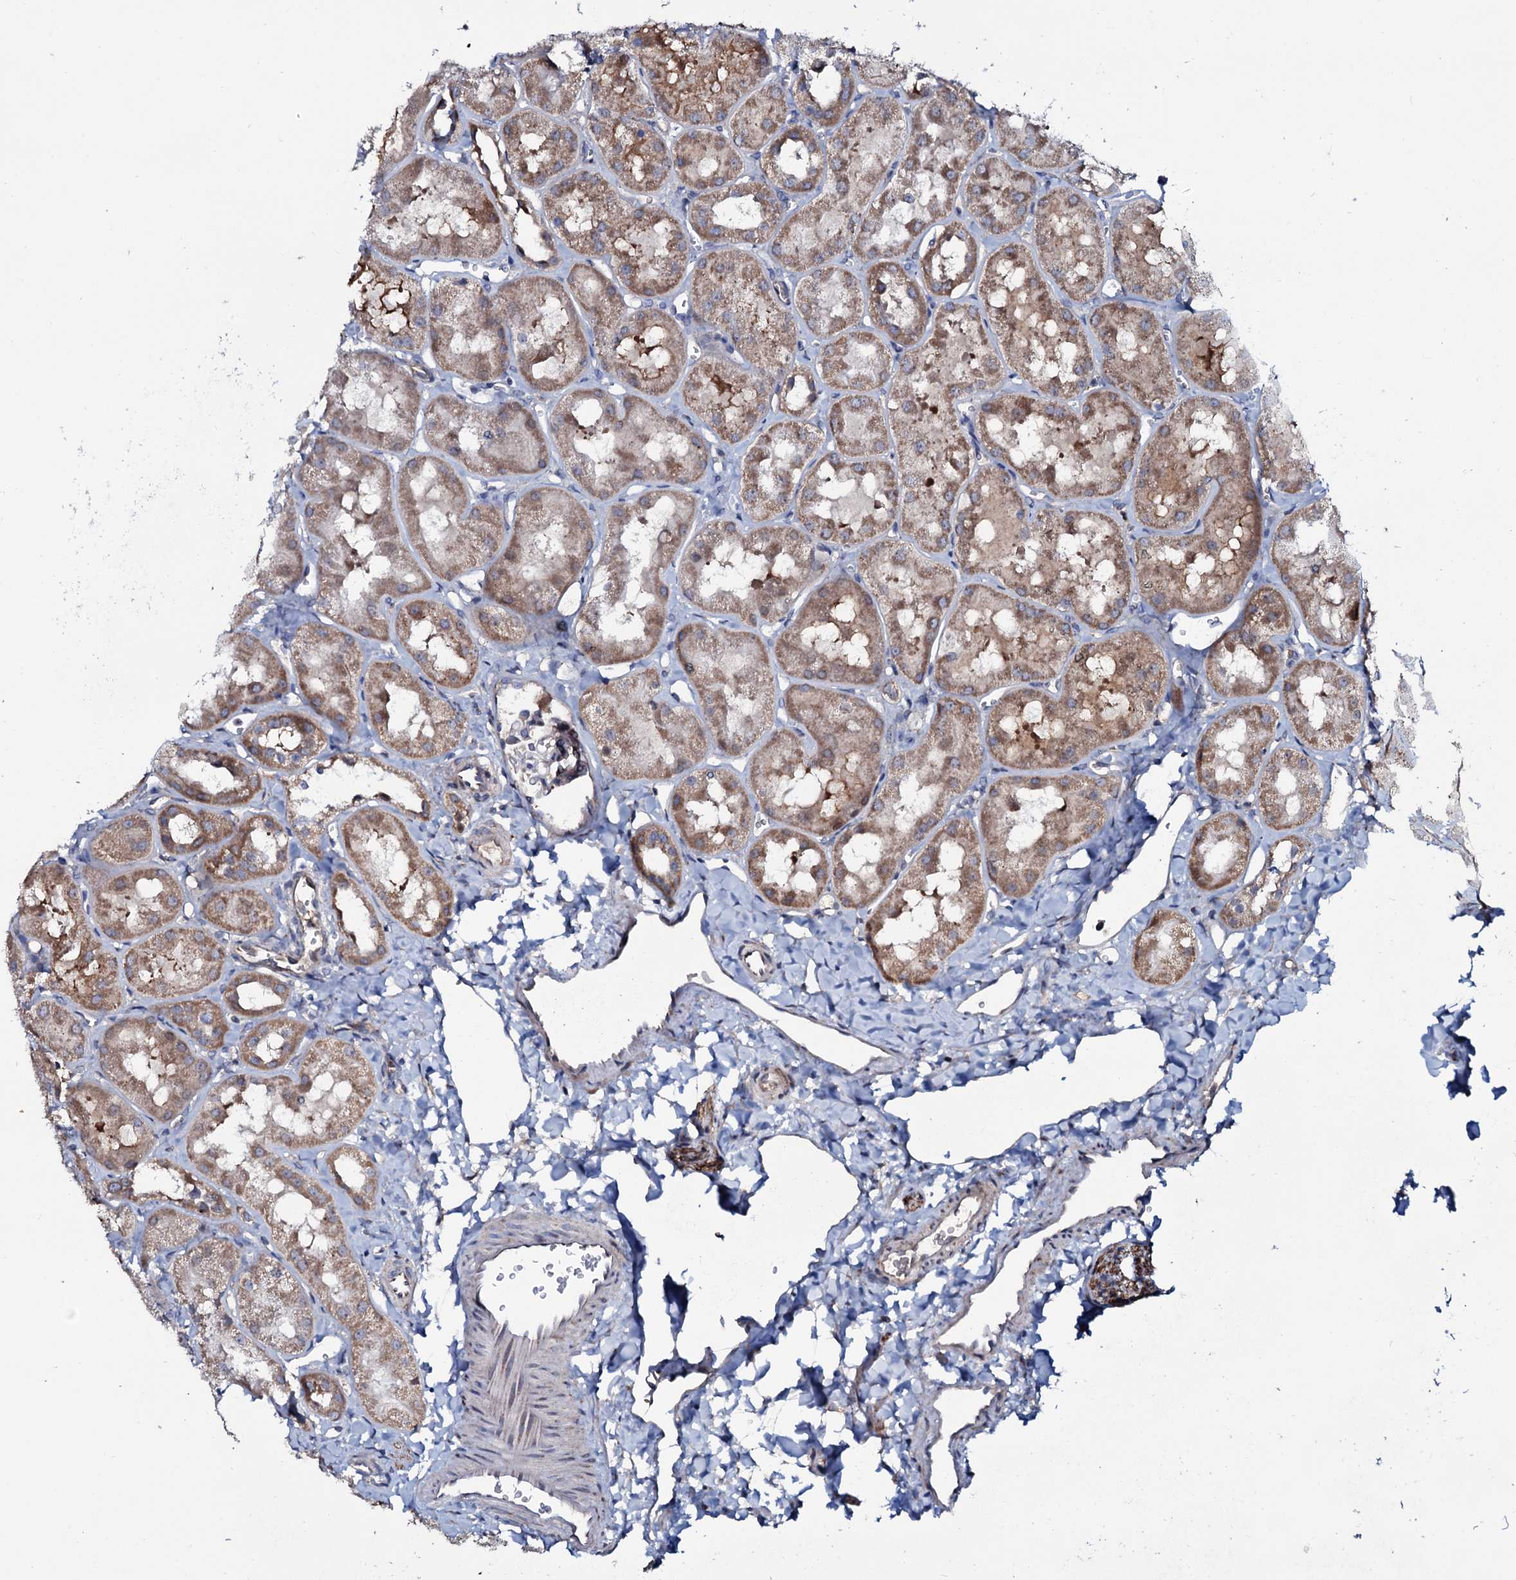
{"staining": {"intensity": "negative", "quantity": "none", "location": "none"}, "tissue": "kidney", "cell_type": "Cells in glomeruli", "image_type": "normal", "snomed": [{"axis": "morphology", "description": "Normal tissue, NOS"}, {"axis": "topography", "description": "Kidney"}, {"axis": "topography", "description": "Urinary bladder"}], "caption": "Immunohistochemical staining of benign kidney displays no significant expression in cells in glomeruli.", "gene": "PPP1R3D", "patient": {"sex": "male", "age": 16}}